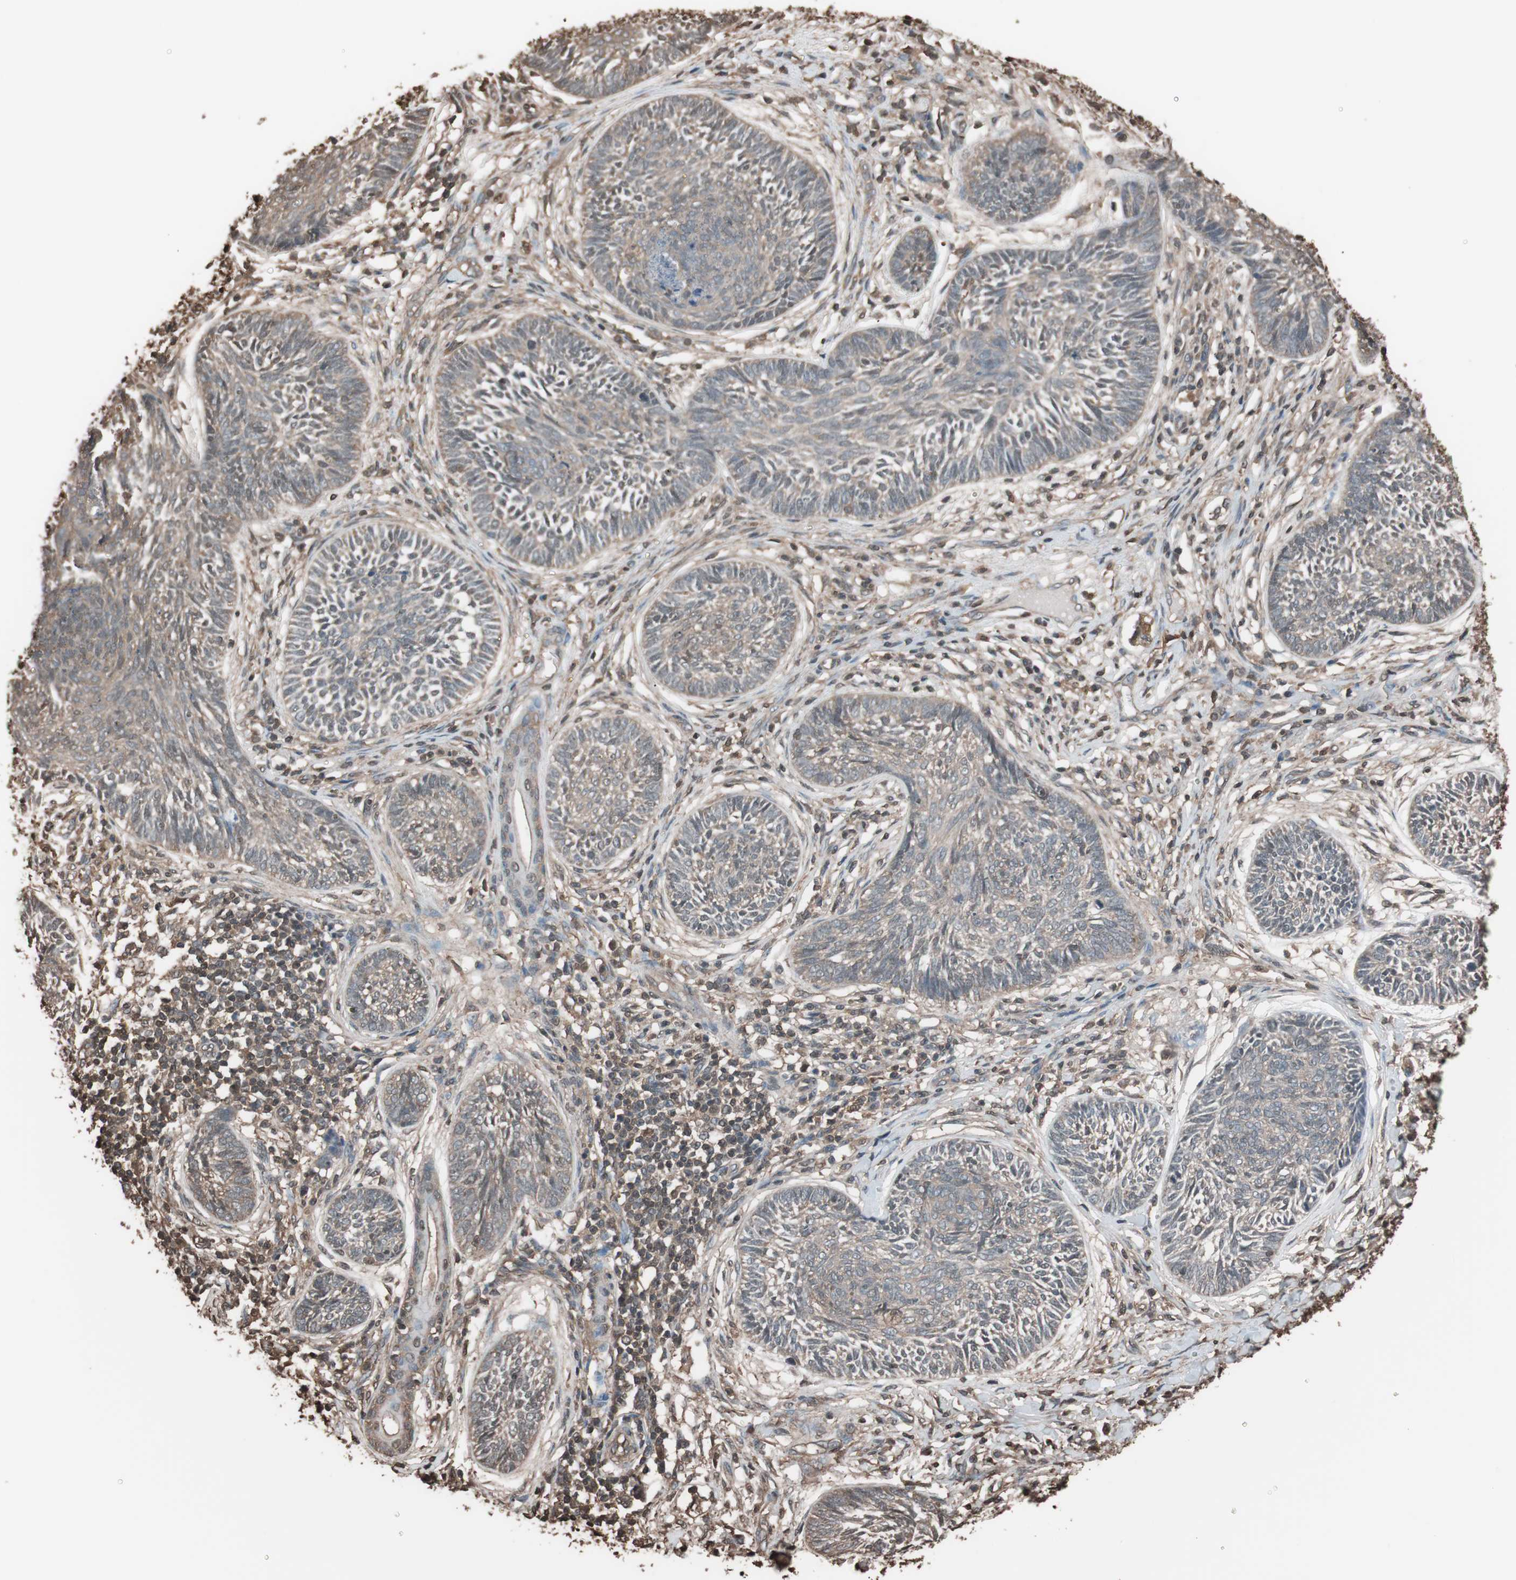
{"staining": {"intensity": "weak", "quantity": ">75%", "location": "cytoplasmic/membranous"}, "tissue": "skin cancer", "cell_type": "Tumor cells", "image_type": "cancer", "snomed": [{"axis": "morphology", "description": "Papilloma, NOS"}, {"axis": "morphology", "description": "Basal cell carcinoma"}, {"axis": "topography", "description": "Skin"}], "caption": "Brown immunohistochemical staining in skin cancer (papilloma) reveals weak cytoplasmic/membranous staining in approximately >75% of tumor cells.", "gene": "CALM2", "patient": {"sex": "male", "age": 87}}